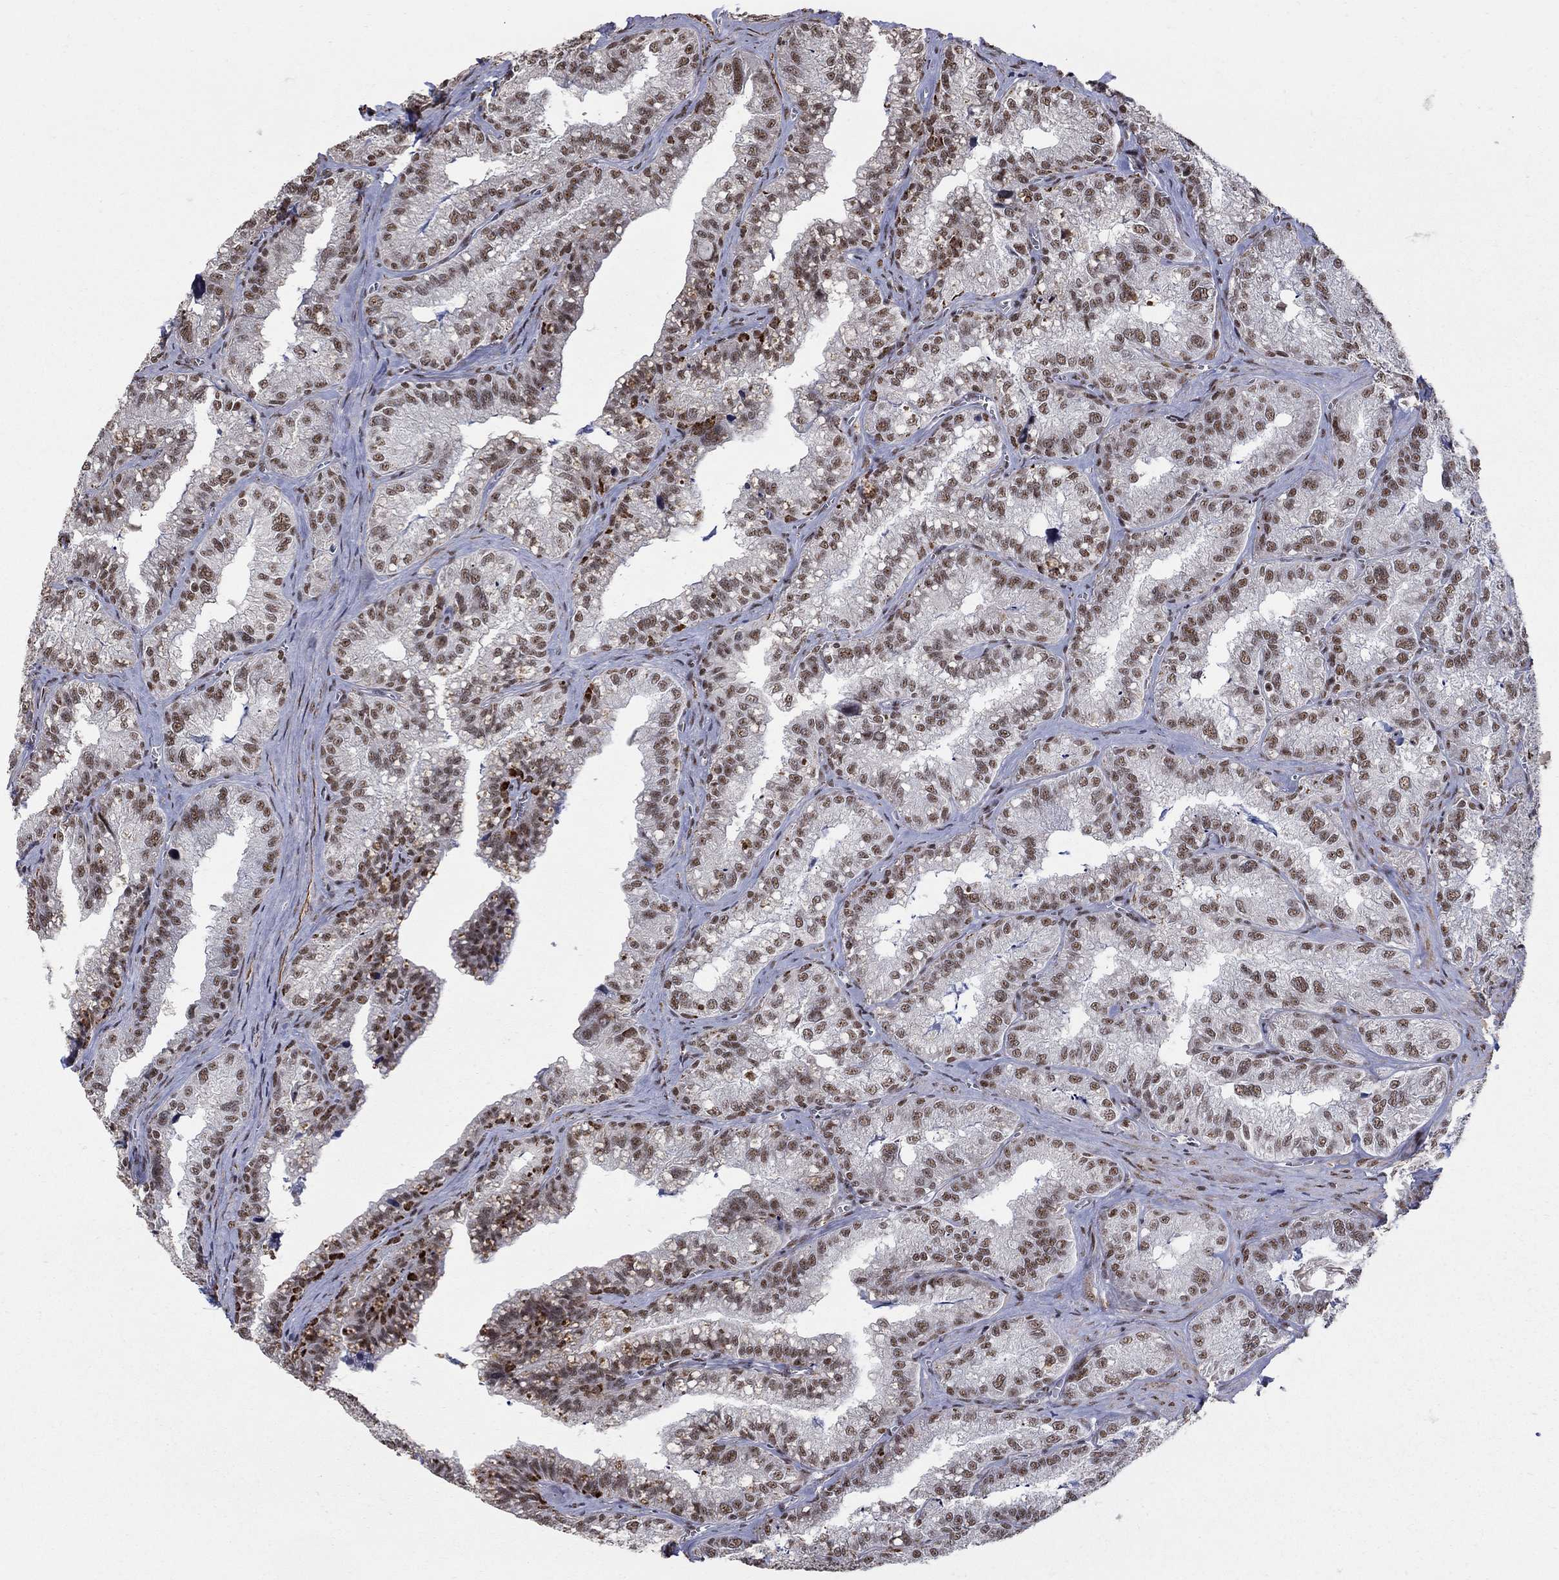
{"staining": {"intensity": "moderate", "quantity": ">75%", "location": "nuclear"}, "tissue": "seminal vesicle", "cell_type": "Glandular cells", "image_type": "normal", "snomed": [{"axis": "morphology", "description": "Normal tissue, NOS"}, {"axis": "topography", "description": "Seminal veicle"}], "caption": "Immunohistochemistry (IHC) of normal seminal vesicle exhibits medium levels of moderate nuclear staining in approximately >75% of glandular cells. (Brightfield microscopy of DAB IHC at high magnification).", "gene": "PNISR", "patient": {"sex": "male", "age": 57}}